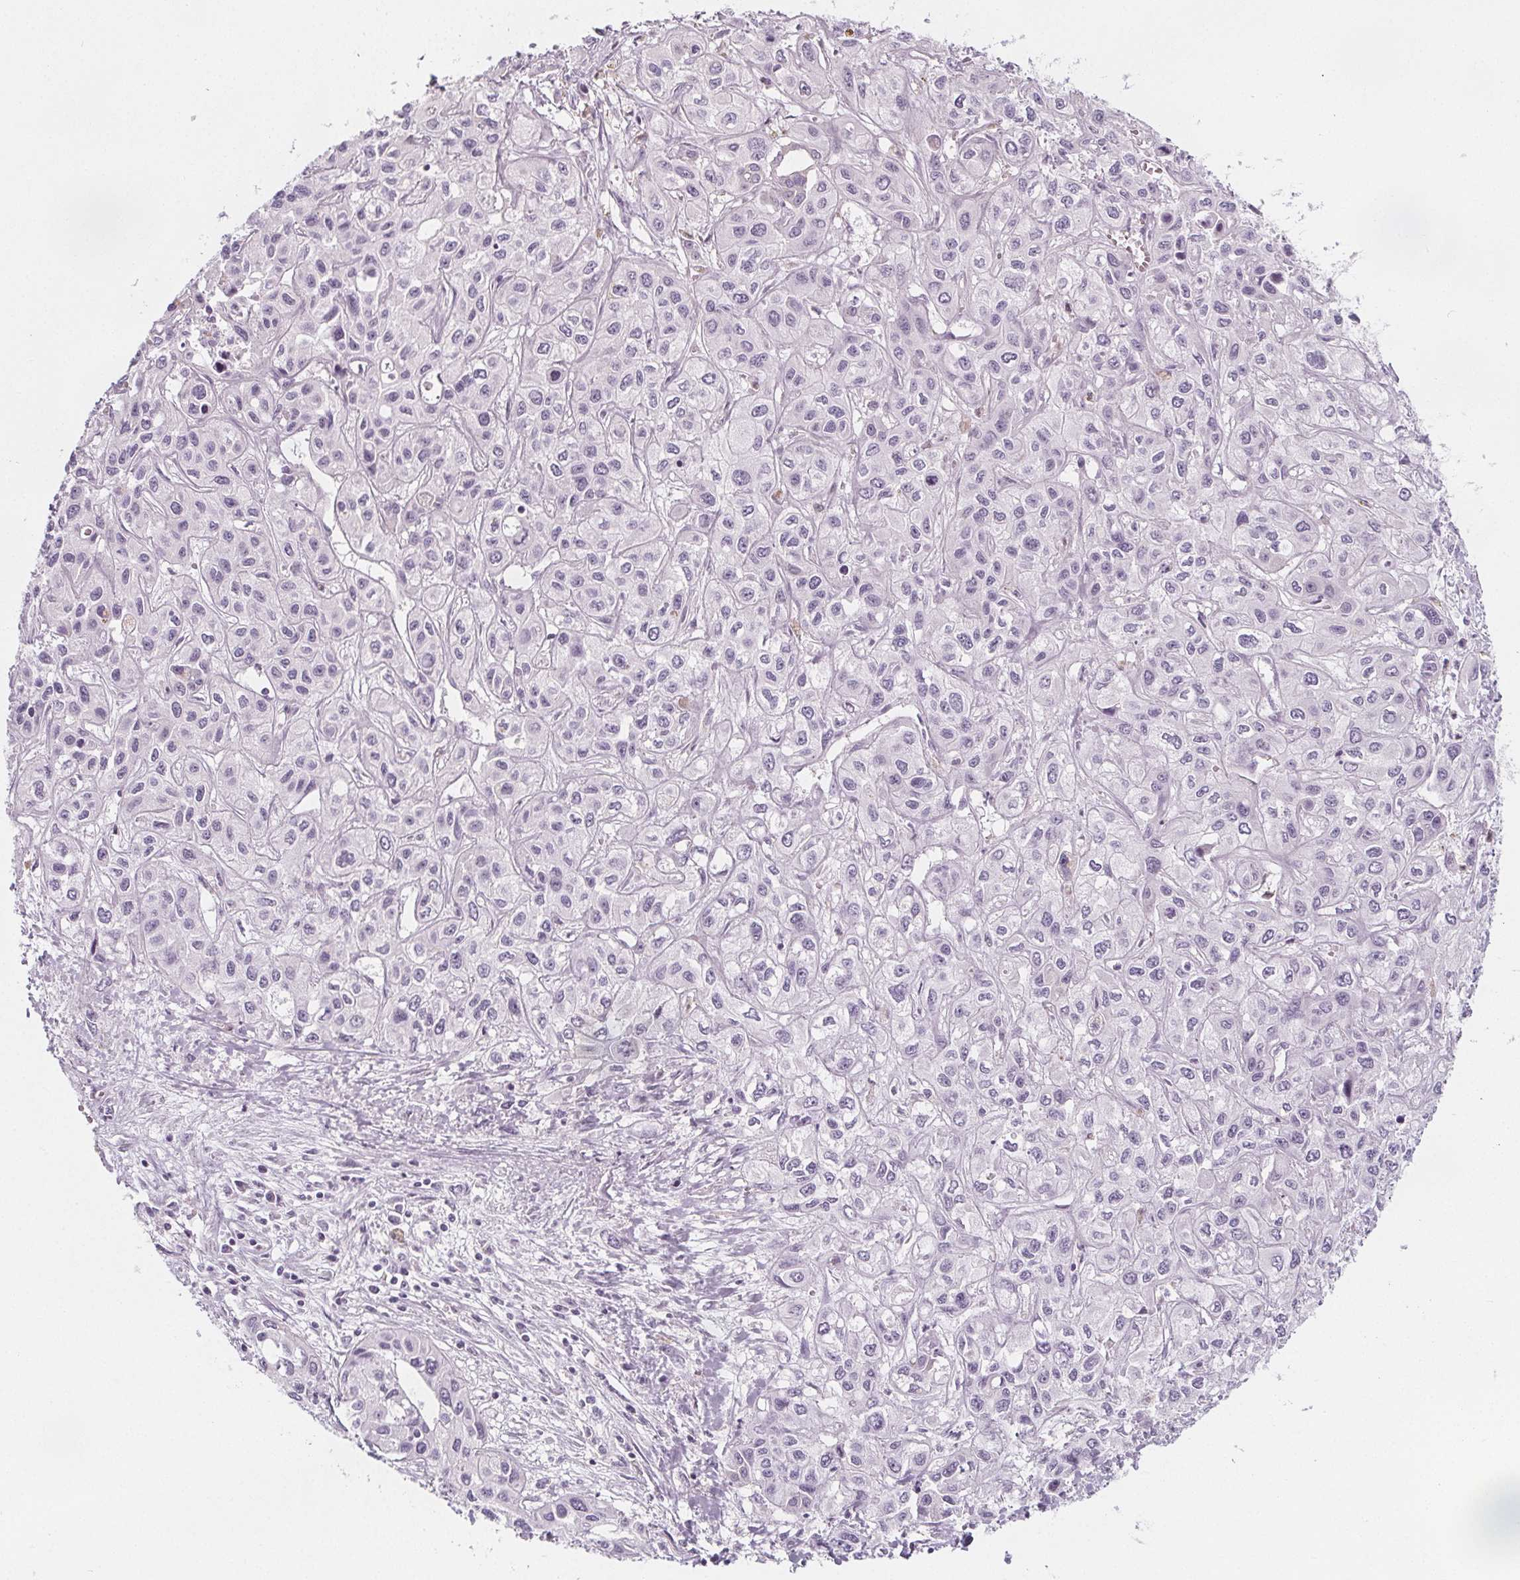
{"staining": {"intensity": "negative", "quantity": "none", "location": "none"}, "tissue": "liver cancer", "cell_type": "Tumor cells", "image_type": "cancer", "snomed": [{"axis": "morphology", "description": "Cholangiocarcinoma"}, {"axis": "topography", "description": "Liver"}], "caption": "Human liver cancer stained for a protein using IHC shows no positivity in tumor cells.", "gene": "IL17C", "patient": {"sex": "female", "age": 66}}